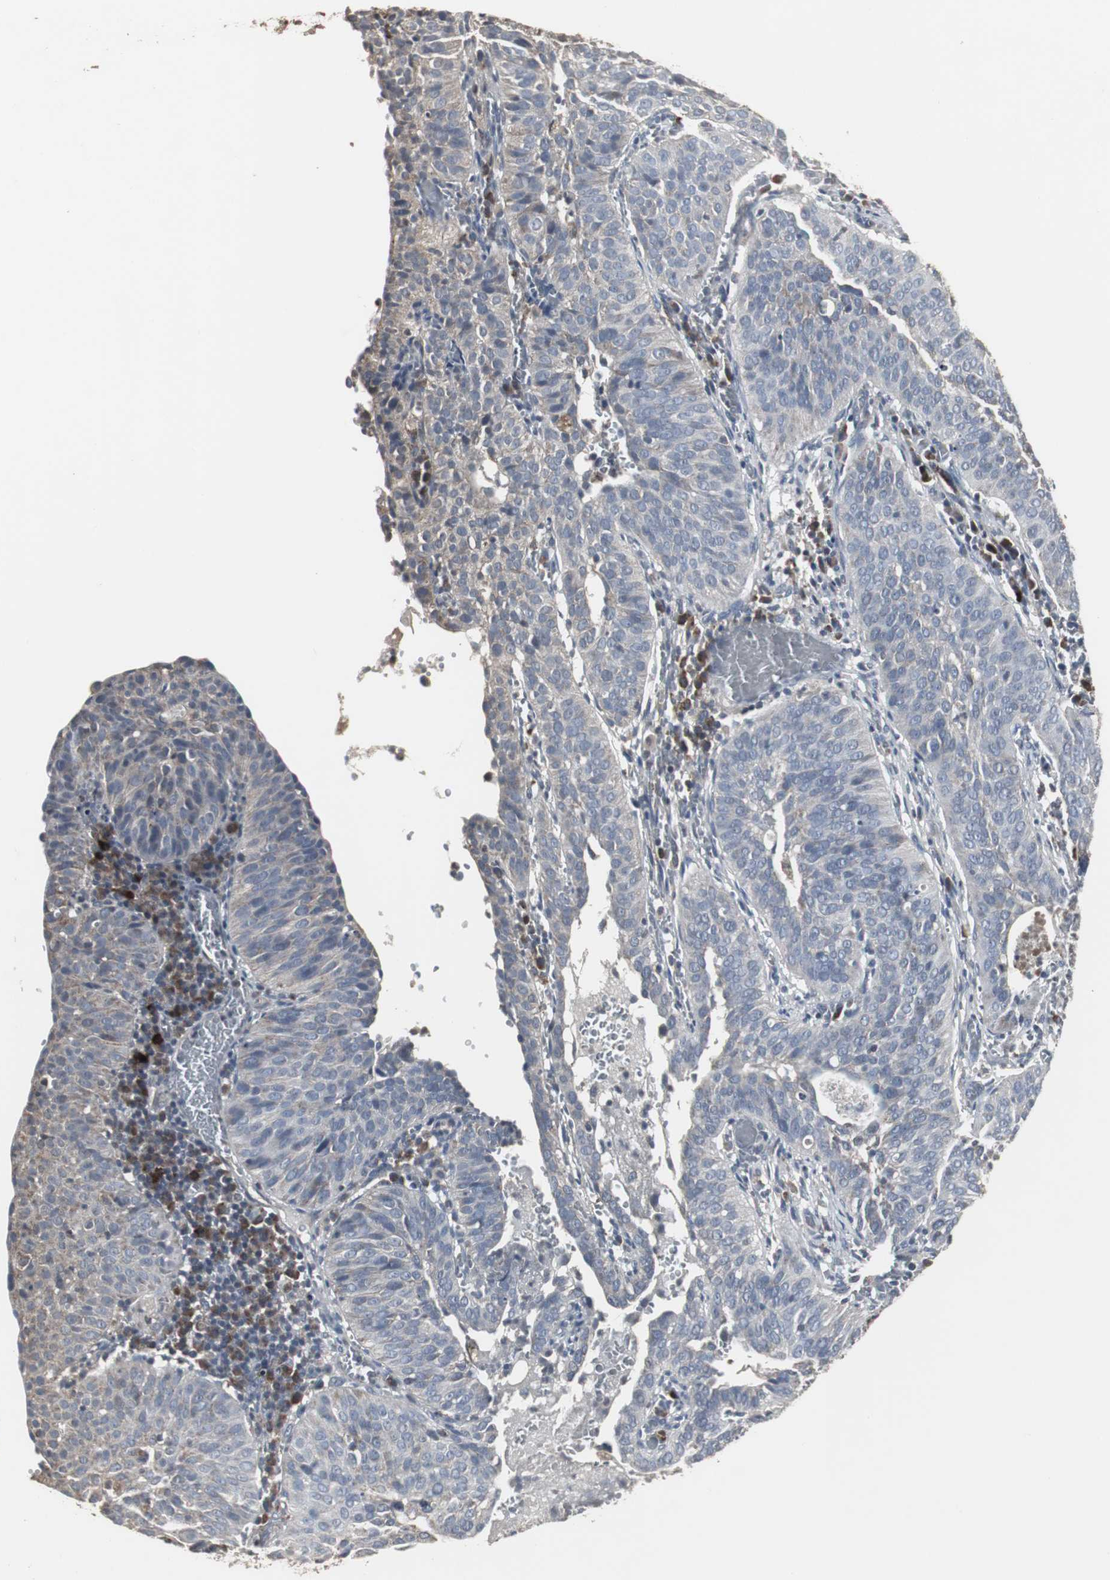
{"staining": {"intensity": "weak", "quantity": ">75%", "location": "cytoplasmic/membranous"}, "tissue": "cervical cancer", "cell_type": "Tumor cells", "image_type": "cancer", "snomed": [{"axis": "morphology", "description": "Squamous cell carcinoma, NOS"}, {"axis": "topography", "description": "Cervix"}], "caption": "Weak cytoplasmic/membranous expression for a protein is seen in about >75% of tumor cells of cervical cancer (squamous cell carcinoma) using immunohistochemistry (IHC).", "gene": "ACAA1", "patient": {"sex": "female", "age": 39}}